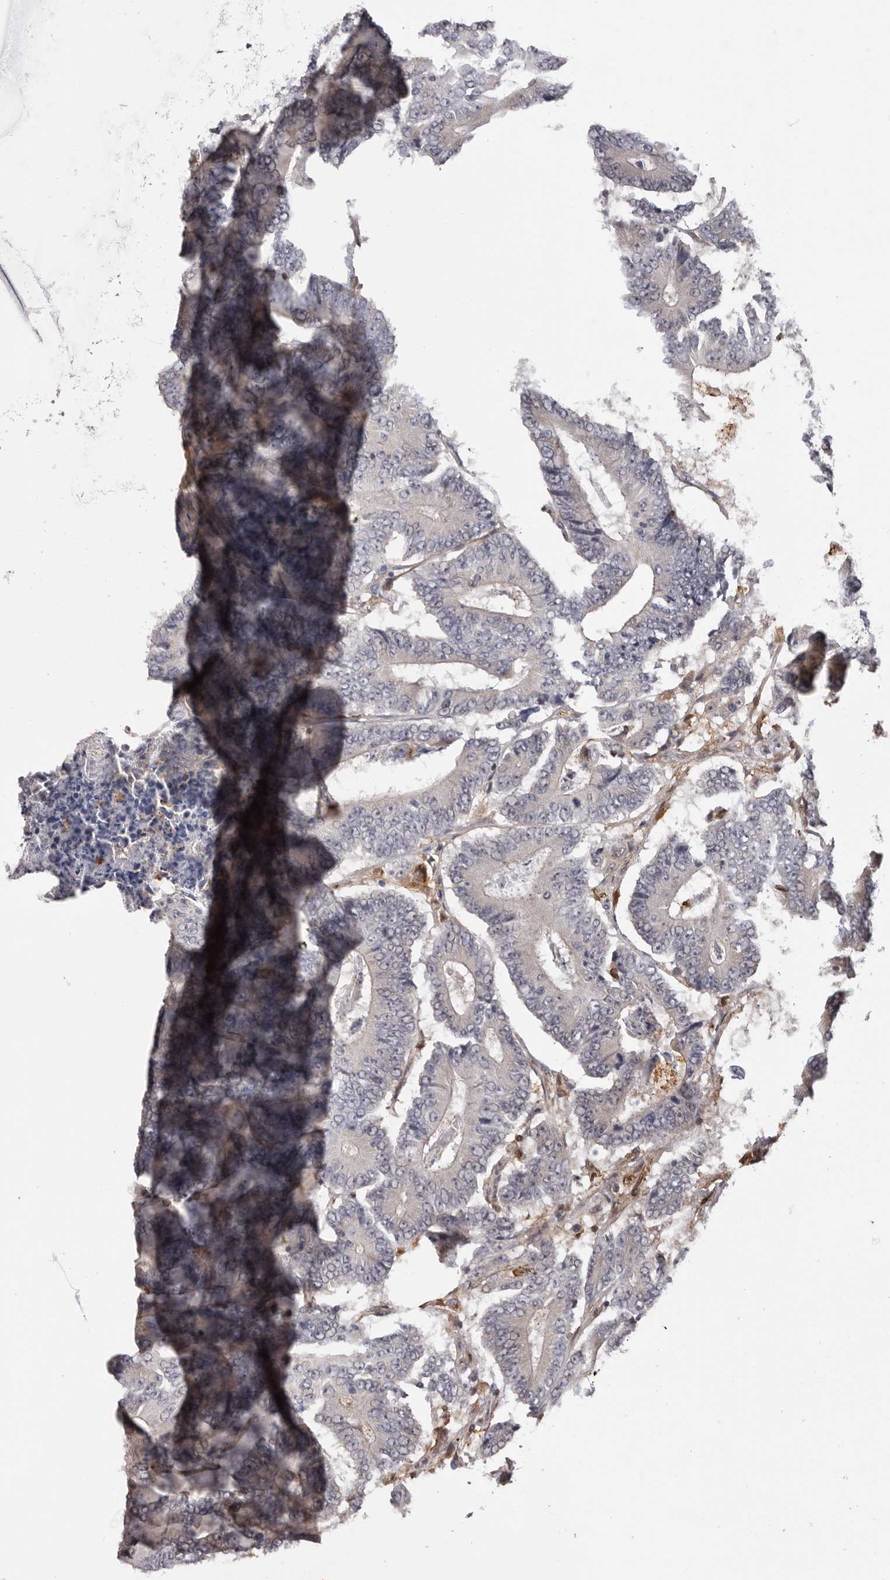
{"staining": {"intensity": "negative", "quantity": "none", "location": "none"}, "tissue": "colorectal cancer", "cell_type": "Tumor cells", "image_type": "cancer", "snomed": [{"axis": "morphology", "description": "Adenocarcinoma, NOS"}, {"axis": "topography", "description": "Colon"}], "caption": "There is no significant expression in tumor cells of colorectal cancer (adenocarcinoma).", "gene": "PRR12", "patient": {"sex": "male", "age": 83}}